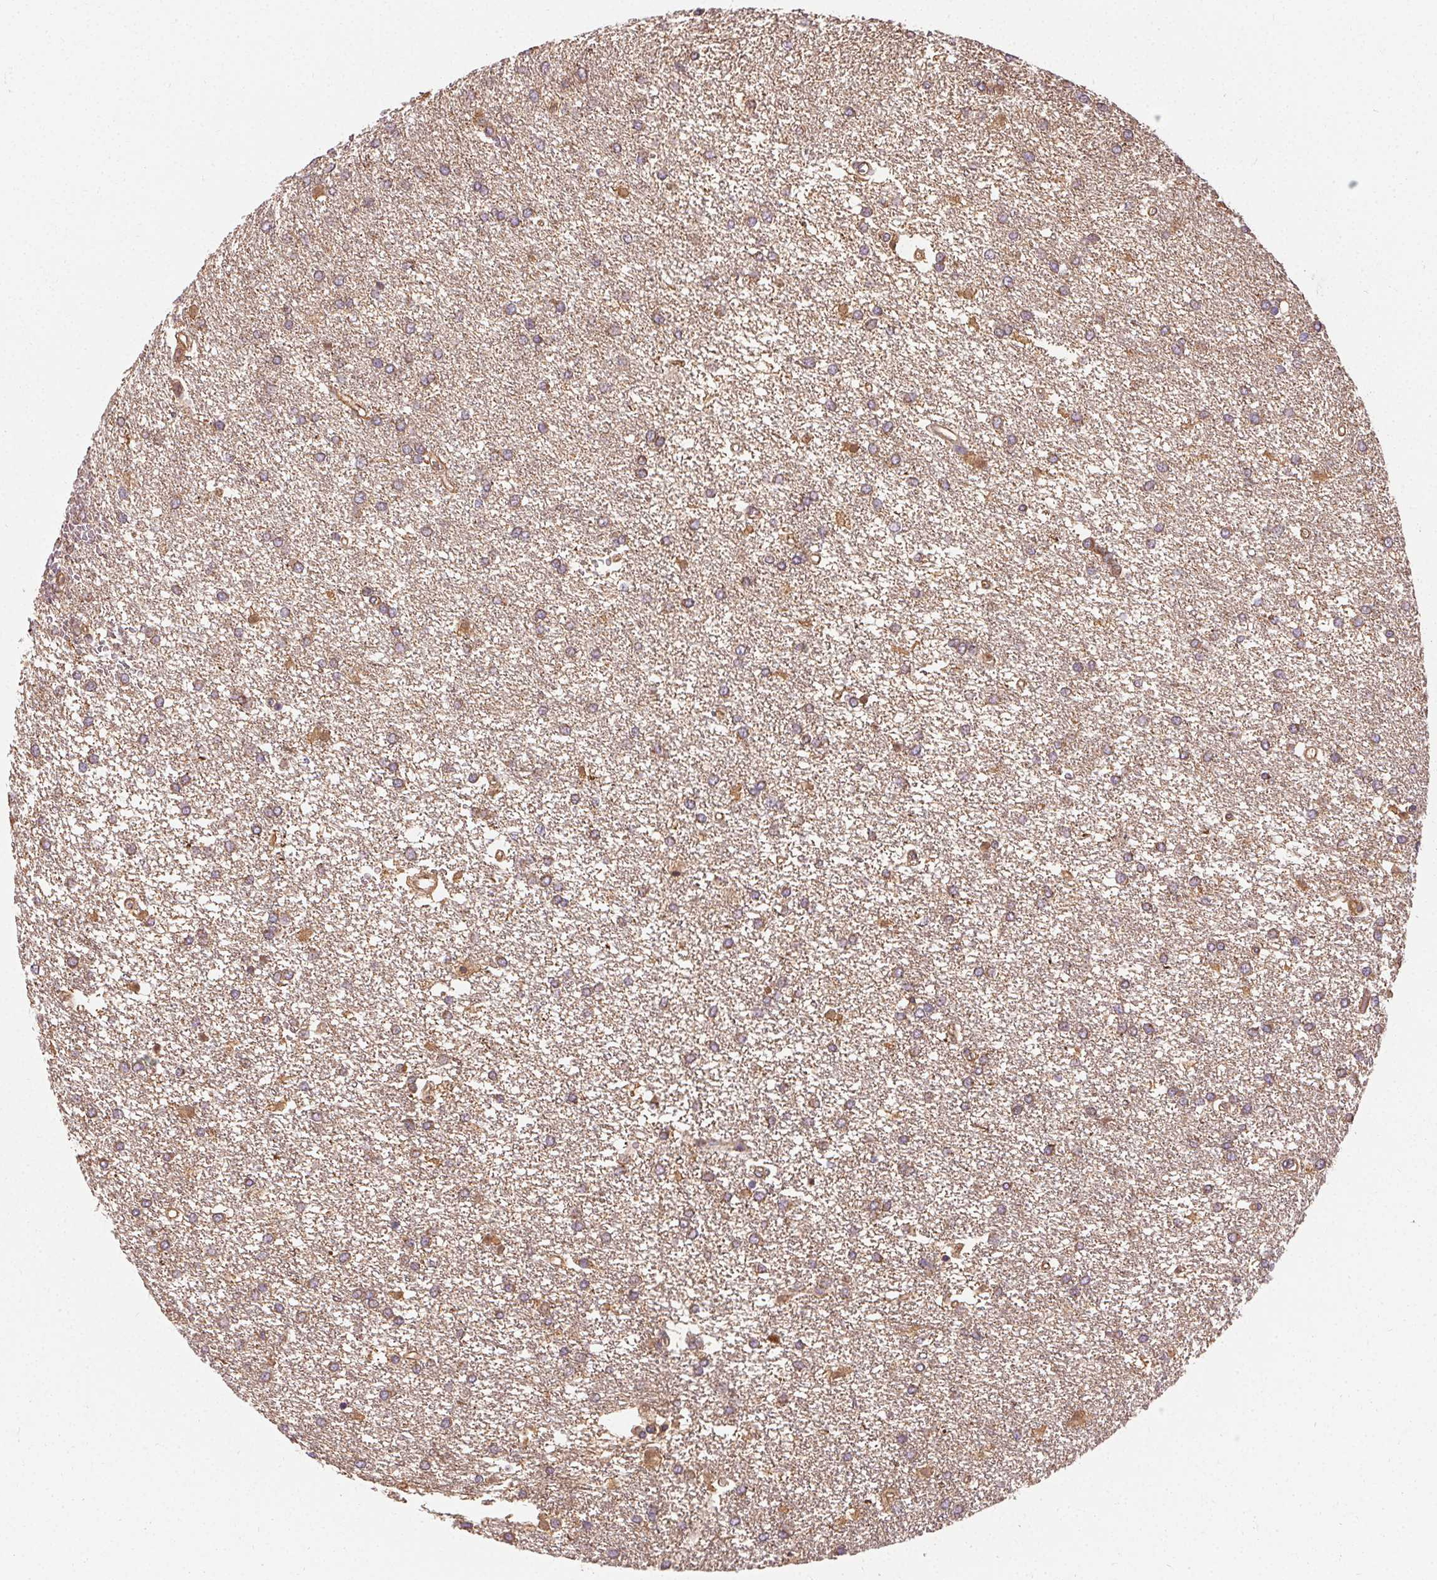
{"staining": {"intensity": "weak", "quantity": "25%-75%", "location": "cytoplasmic/membranous"}, "tissue": "glioma", "cell_type": "Tumor cells", "image_type": "cancer", "snomed": [{"axis": "morphology", "description": "Glioma, malignant, High grade"}, {"axis": "topography", "description": "Brain"}], "caption": "Malignant glioma (high-grade) was stained to show a protein in brown. There is low levels of weak cytoplasmic/membranous positivity in about 25%-75% of tumor cells. (DAB IHC with brightfield microscopy, high magnification).", "gene": "APLP1", "patient": {"sex": "female", "age": 61}}